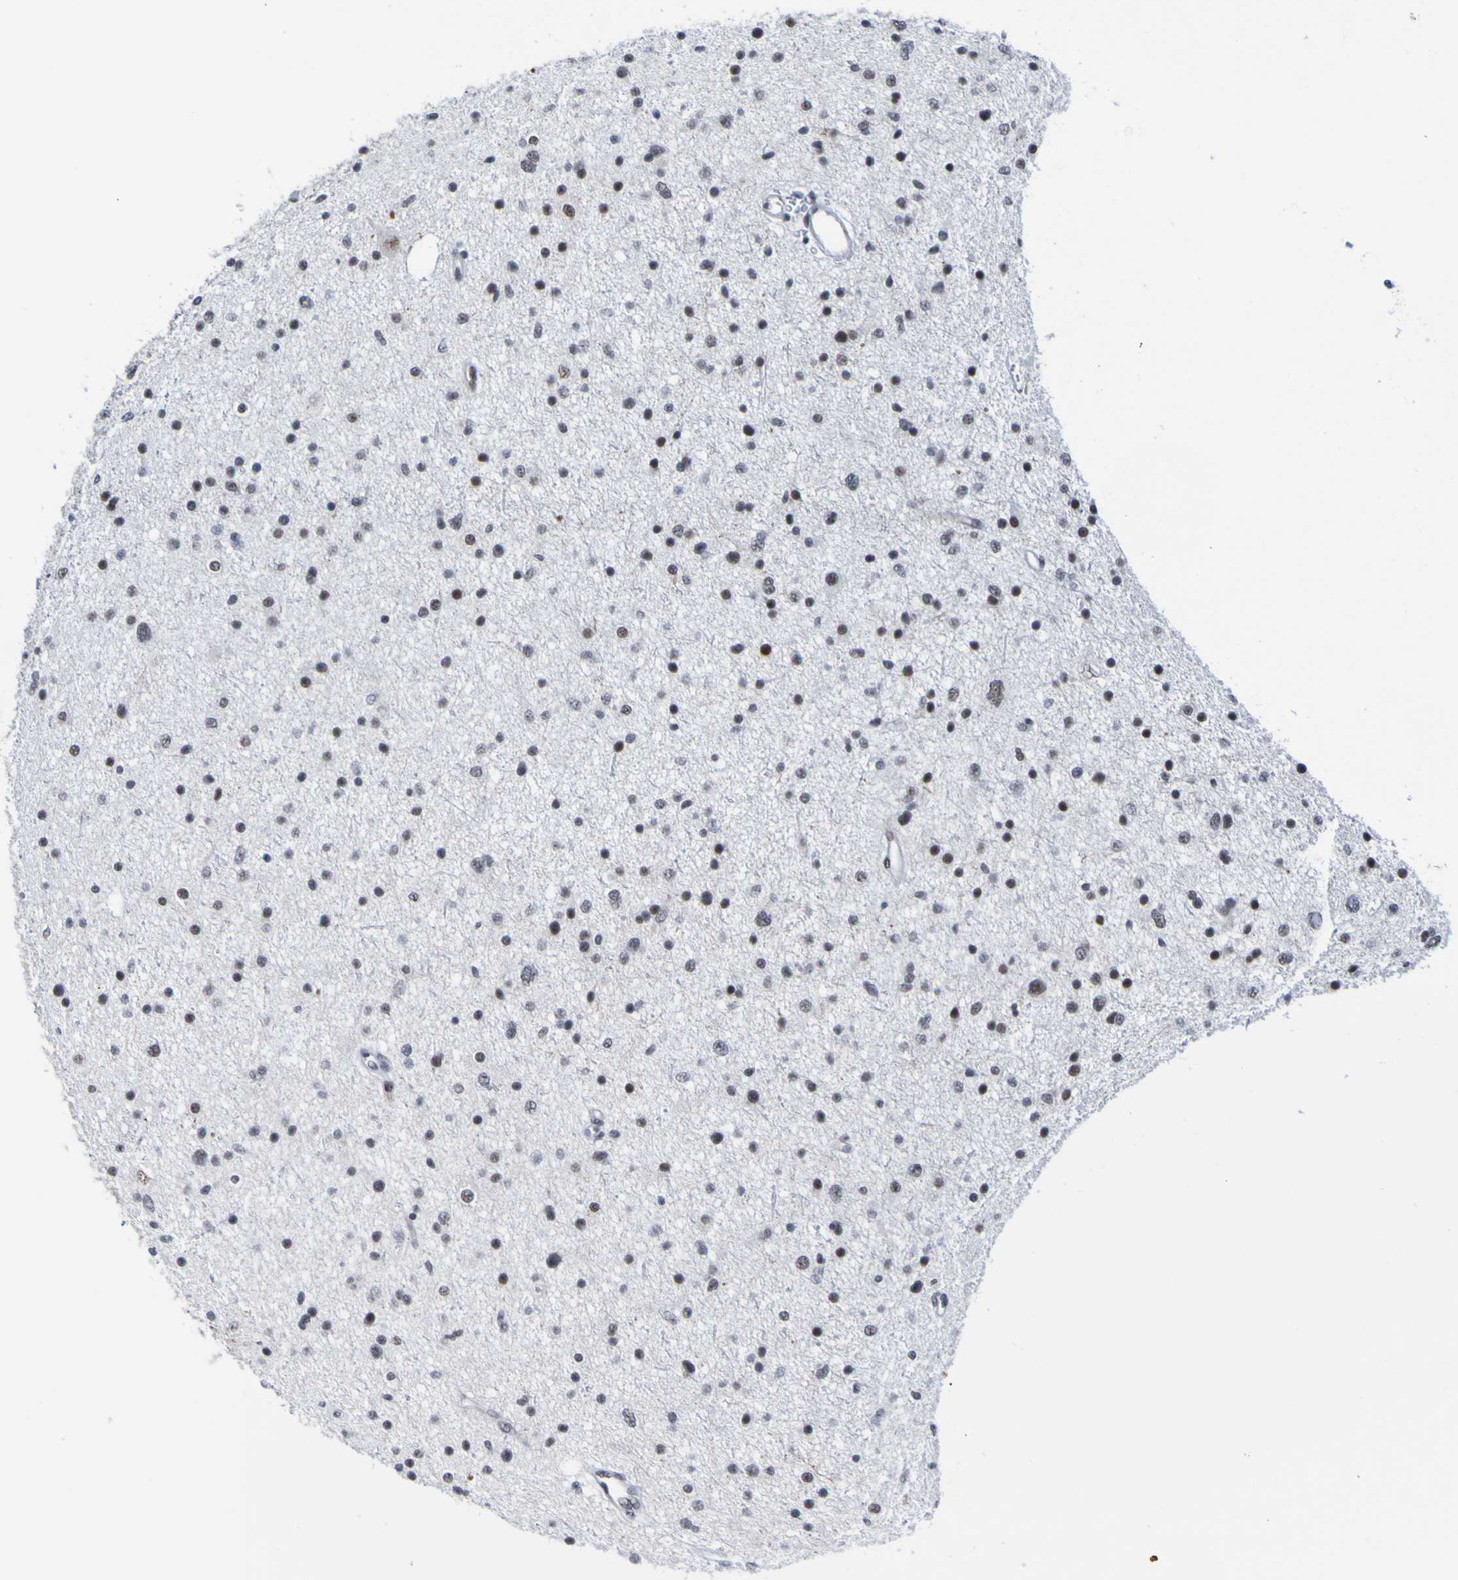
{"staining": {"intensity": "strong", "quantity": "<25%", "location": "nuclear"}, "tissue": "glioma", "cell_type": "Tumor cells", "image_type": "cancer", "snomed": [{"axis": "morphology", "description": "Glioma, malignant, Low grade"}, {"axis": "topography", "description": "Brain"}], "caption": "Brown immunohistochemical staining in human malignant glioma (low-grade) shows strong nuclear expression in approximately <25% of tumor cells.", "gene": "CDC5L", "patient": {"sex": "female", "age": 37}}